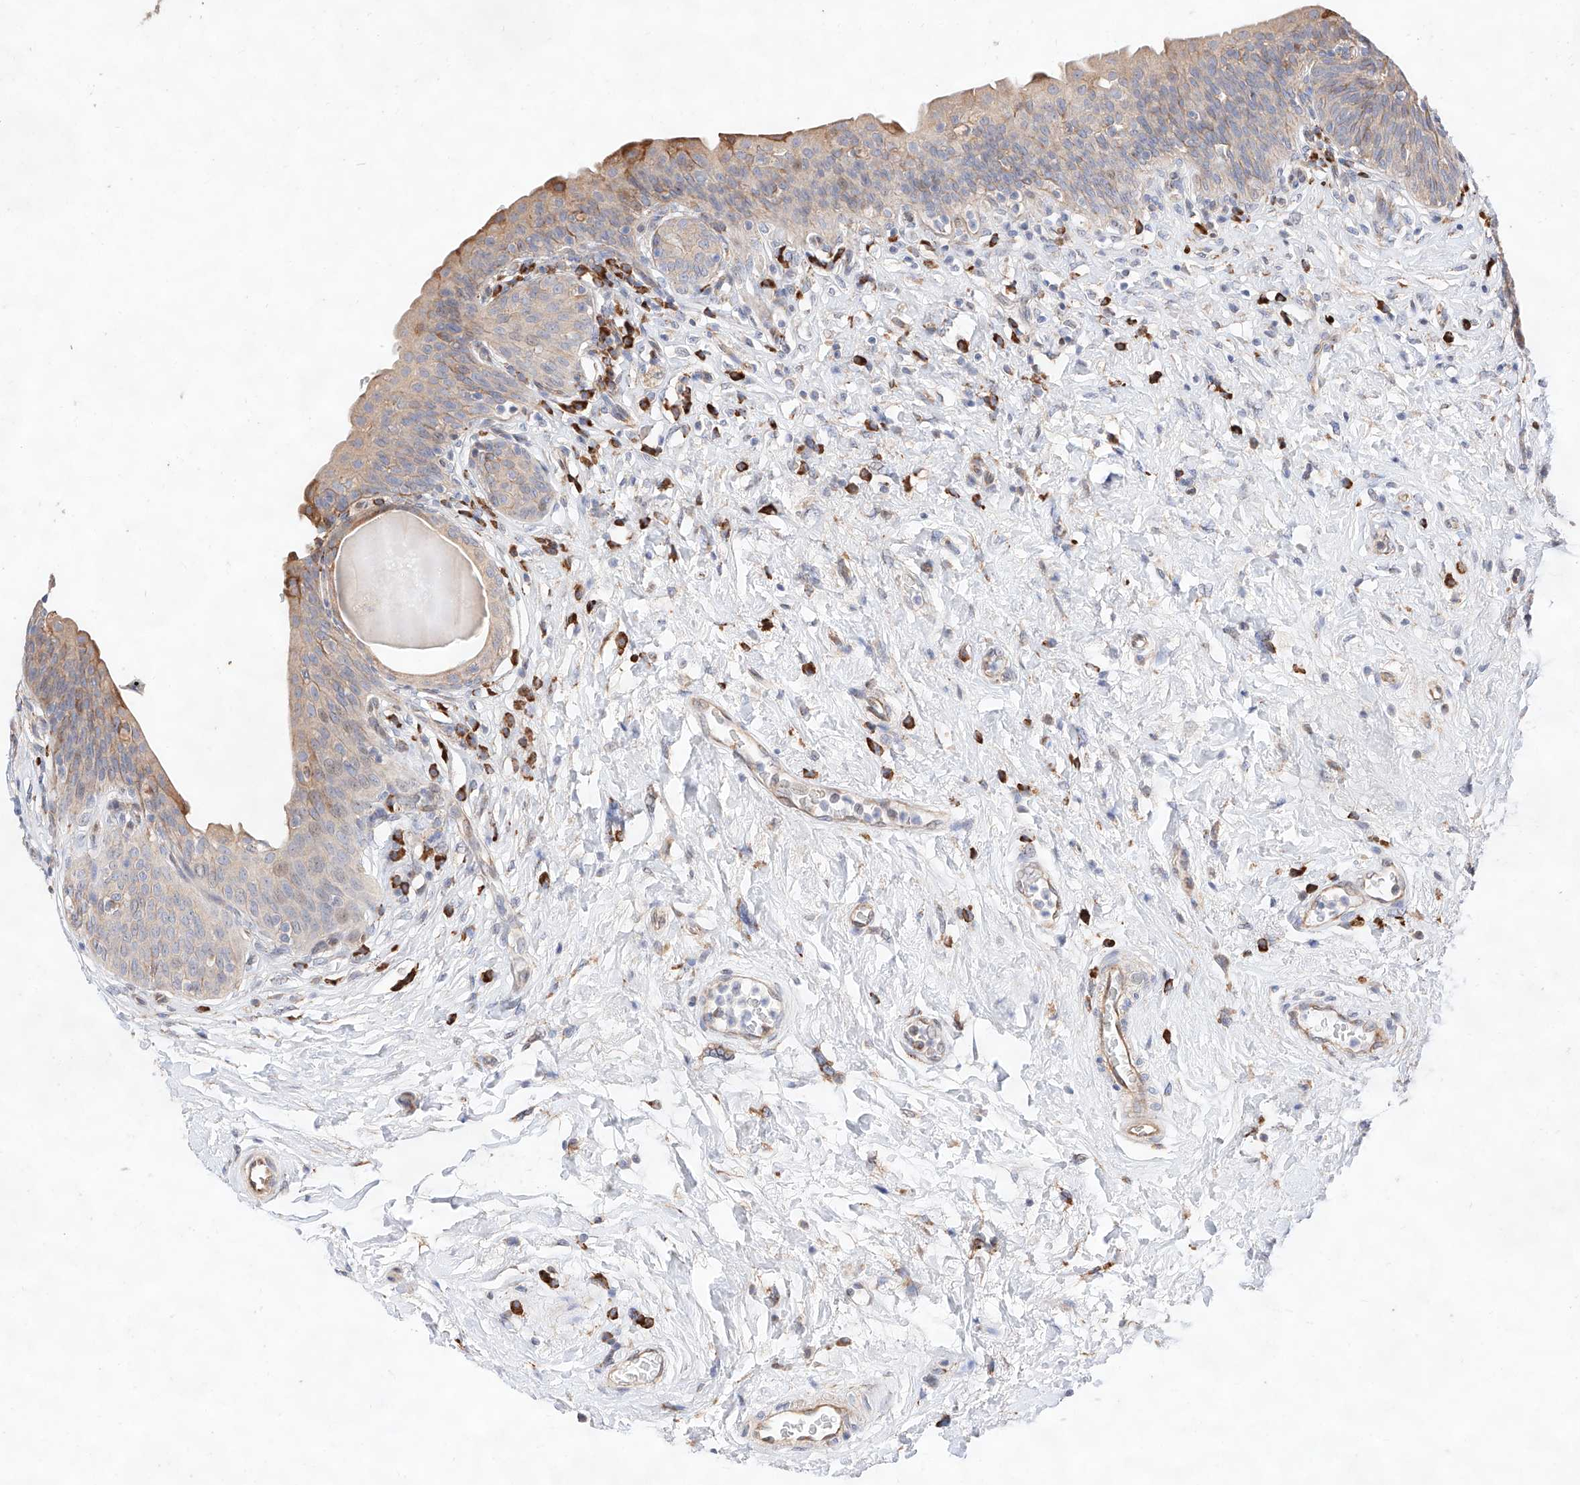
{"staining": {"intensity": "moderate", "quantity": "<25%", "location": "cytoplasmic/membranous"}, "tissue": "urinary bladder", "cell_type": "Urothelial cells", "image_type": "normal", "snomed": [{"axis": "morphology", "description": "Normal tissue, NOS"}, {"axis": "topography", "description": "Urinary bladder"}], "caption": "Protein staining by immunohistochemistry (IHC) demonstrates moderate cytoplasmic/membranous staining in about <25% of urothelial cells in normal urinary bladder. The staining was performed using DAB (3,3'-diaminobenzidine), with brown indicating positive protein expression. Nuclei are stained blue with hematoxylin.", "gene": "ATP9B", "patient": {"sex": "male", "age": 83}}